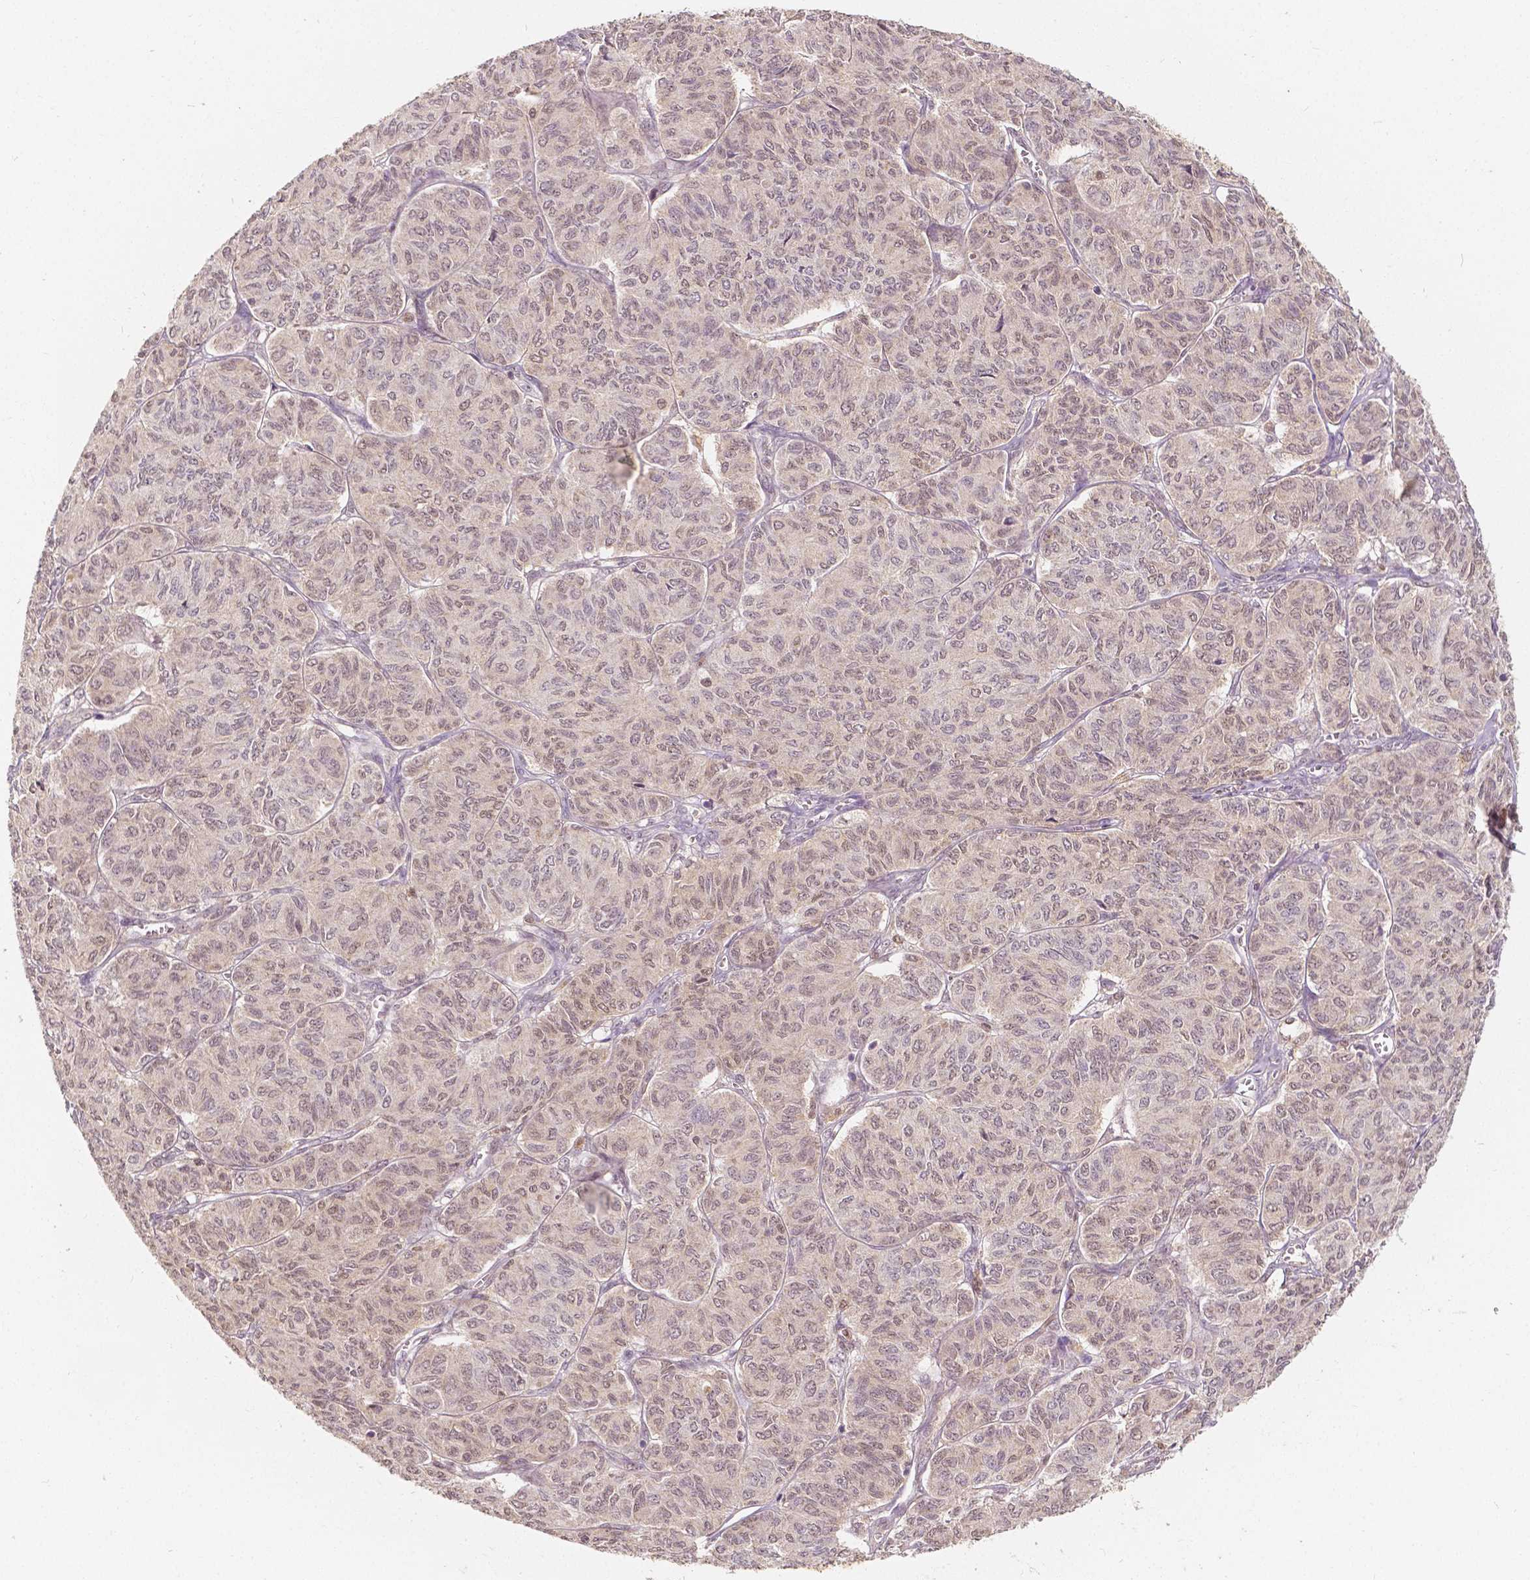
{"staining": {"intensity": "weak", "quantity": ">75%", "location": "nuclear"}, "tissue": "ovarian cancer", "cell_type": "Tumor cells", "image_type": "cancer", "snomed": [{"axis": "morphology", "description": "Carcinoma, endometroid"}, {"axis": "topography", "description": "Ovary"}], "caption": "Weak nuclear expression for a protein is identified in approximately >75% of tumor cells of ovarian cancer (endometroid carcinoma) using immunohistochemistry.", "gene": "NAPRT", "patient": {"sex": "female", "age": 80}}